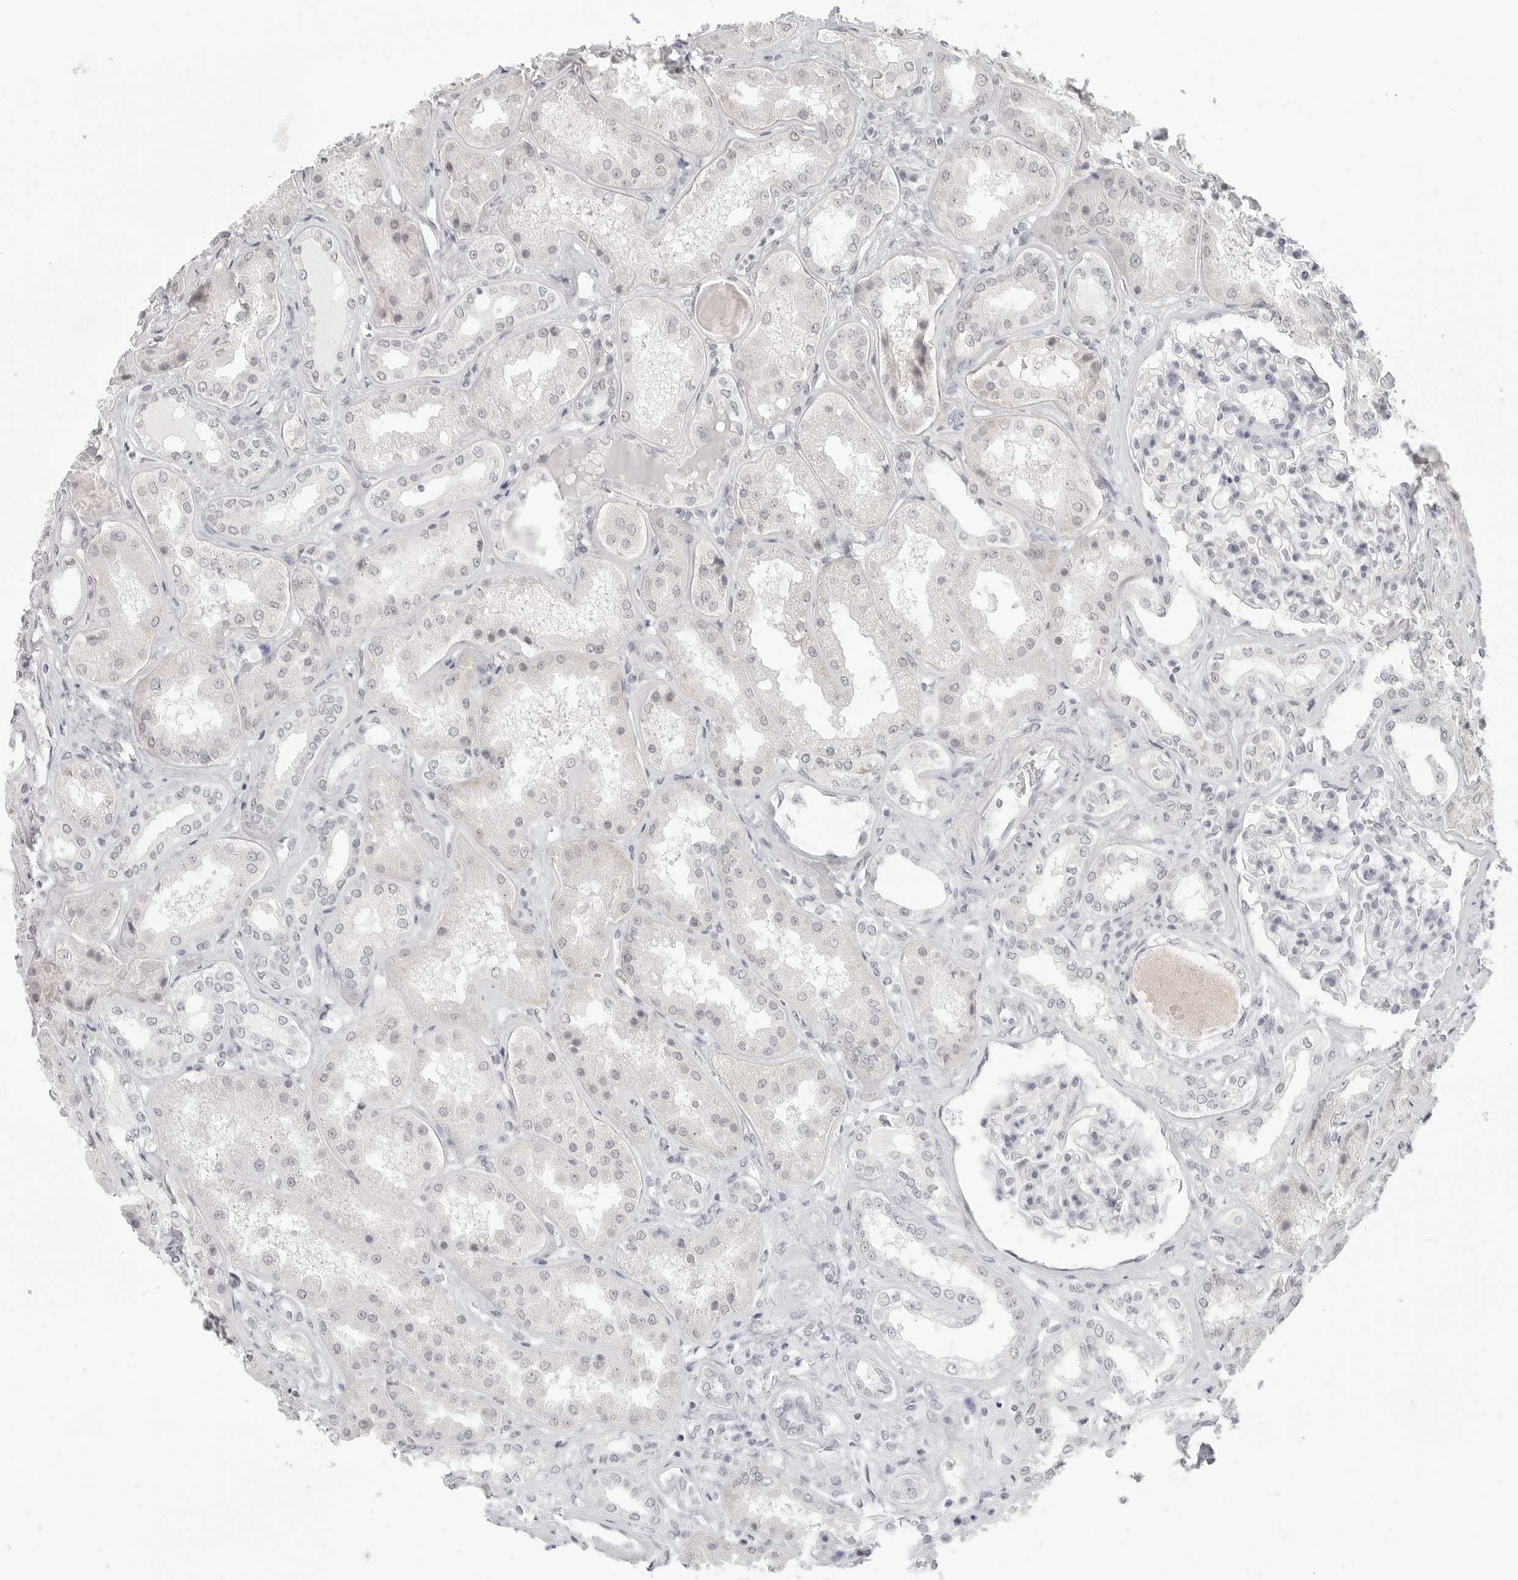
{"staining": {"intensity": "negative", "quantity": "none", "location": "none"}, "tissue": "kidney", "cell_type": "Cells in glomeruli", "image_type": "normal", "snomed": [{"axis": "morphology", "description": "Normal tissue, NOS"}, {"axis": "topography", "description": "Kidney"}], "caption": "Cells in glomeruli show no significant protein staining in unremarkable kidney. (DAB (3,3'-diaminobenzidine) immunohistochemistry (IHC) visualized using brightfield microscopy, high magnification).", "gene": "KLK11", "patient": {"sex": "female", "age": 56}}